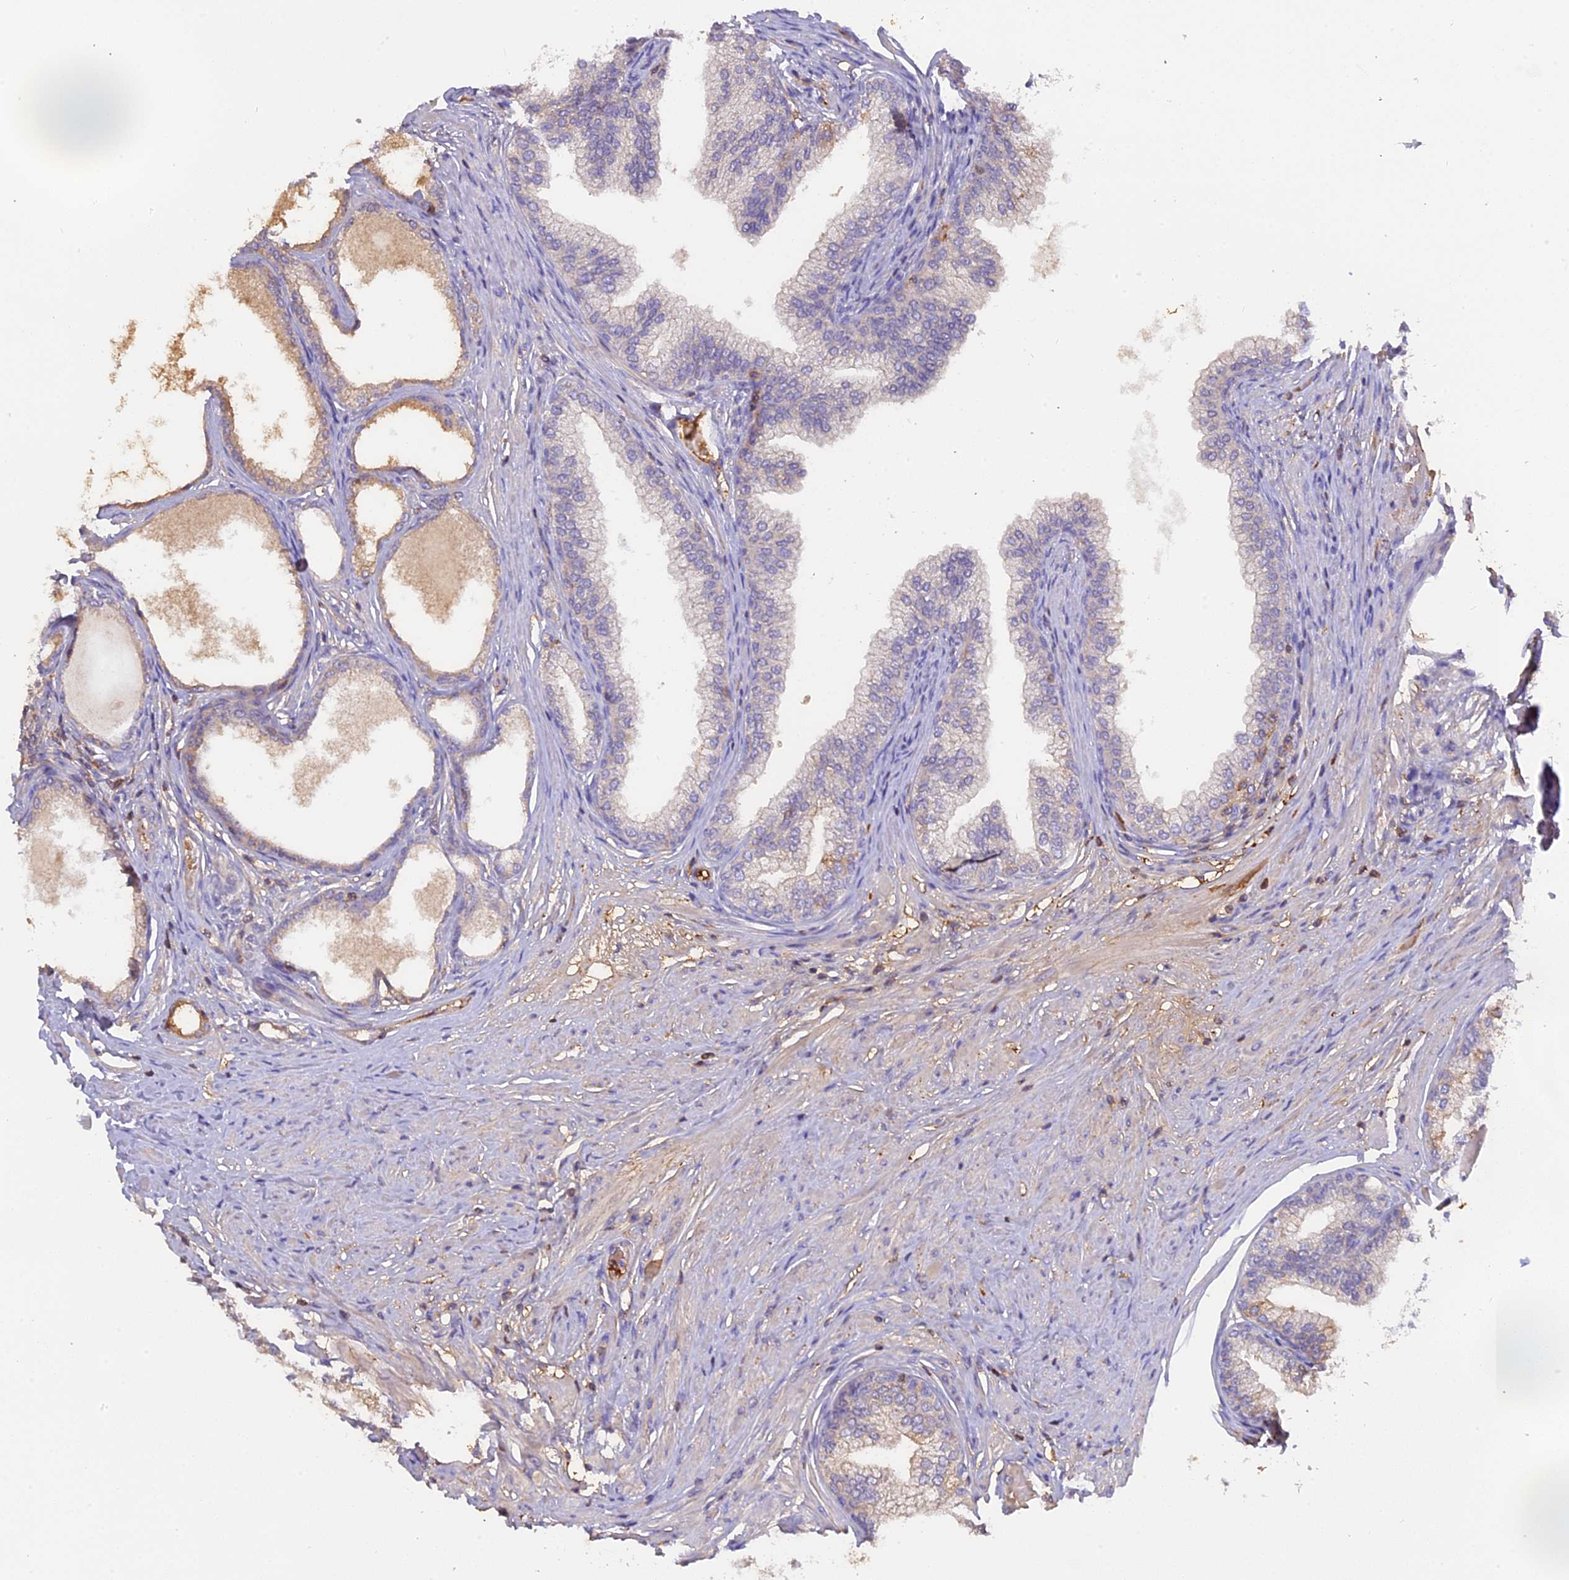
{"staining": {"intensity": "moderate", "quantity": "<25%", "location": "cytoplasmic/membranous"}, "tissue": "prostate", "cell_type": "Glandular cells", "image_type": "normal", "snomed": [{"axis": "morphology", "description": "Normal tissue, NOS"}, {"axis": "morphology", "description": "Urothelial carcinoma, Low grade"}, {"axis": "topography", "description": "Urinary bladder"}, {"axis": "topography", "description": "Prostate"}], "caption": "Moderate cytoplasmic/membranous expression for a protein is appreciated in about <25% of glandular cells of normal prostate using immunohistochemistry.", "gene": "CFAP119", "patient": {"sex": "male", "age": 60}}